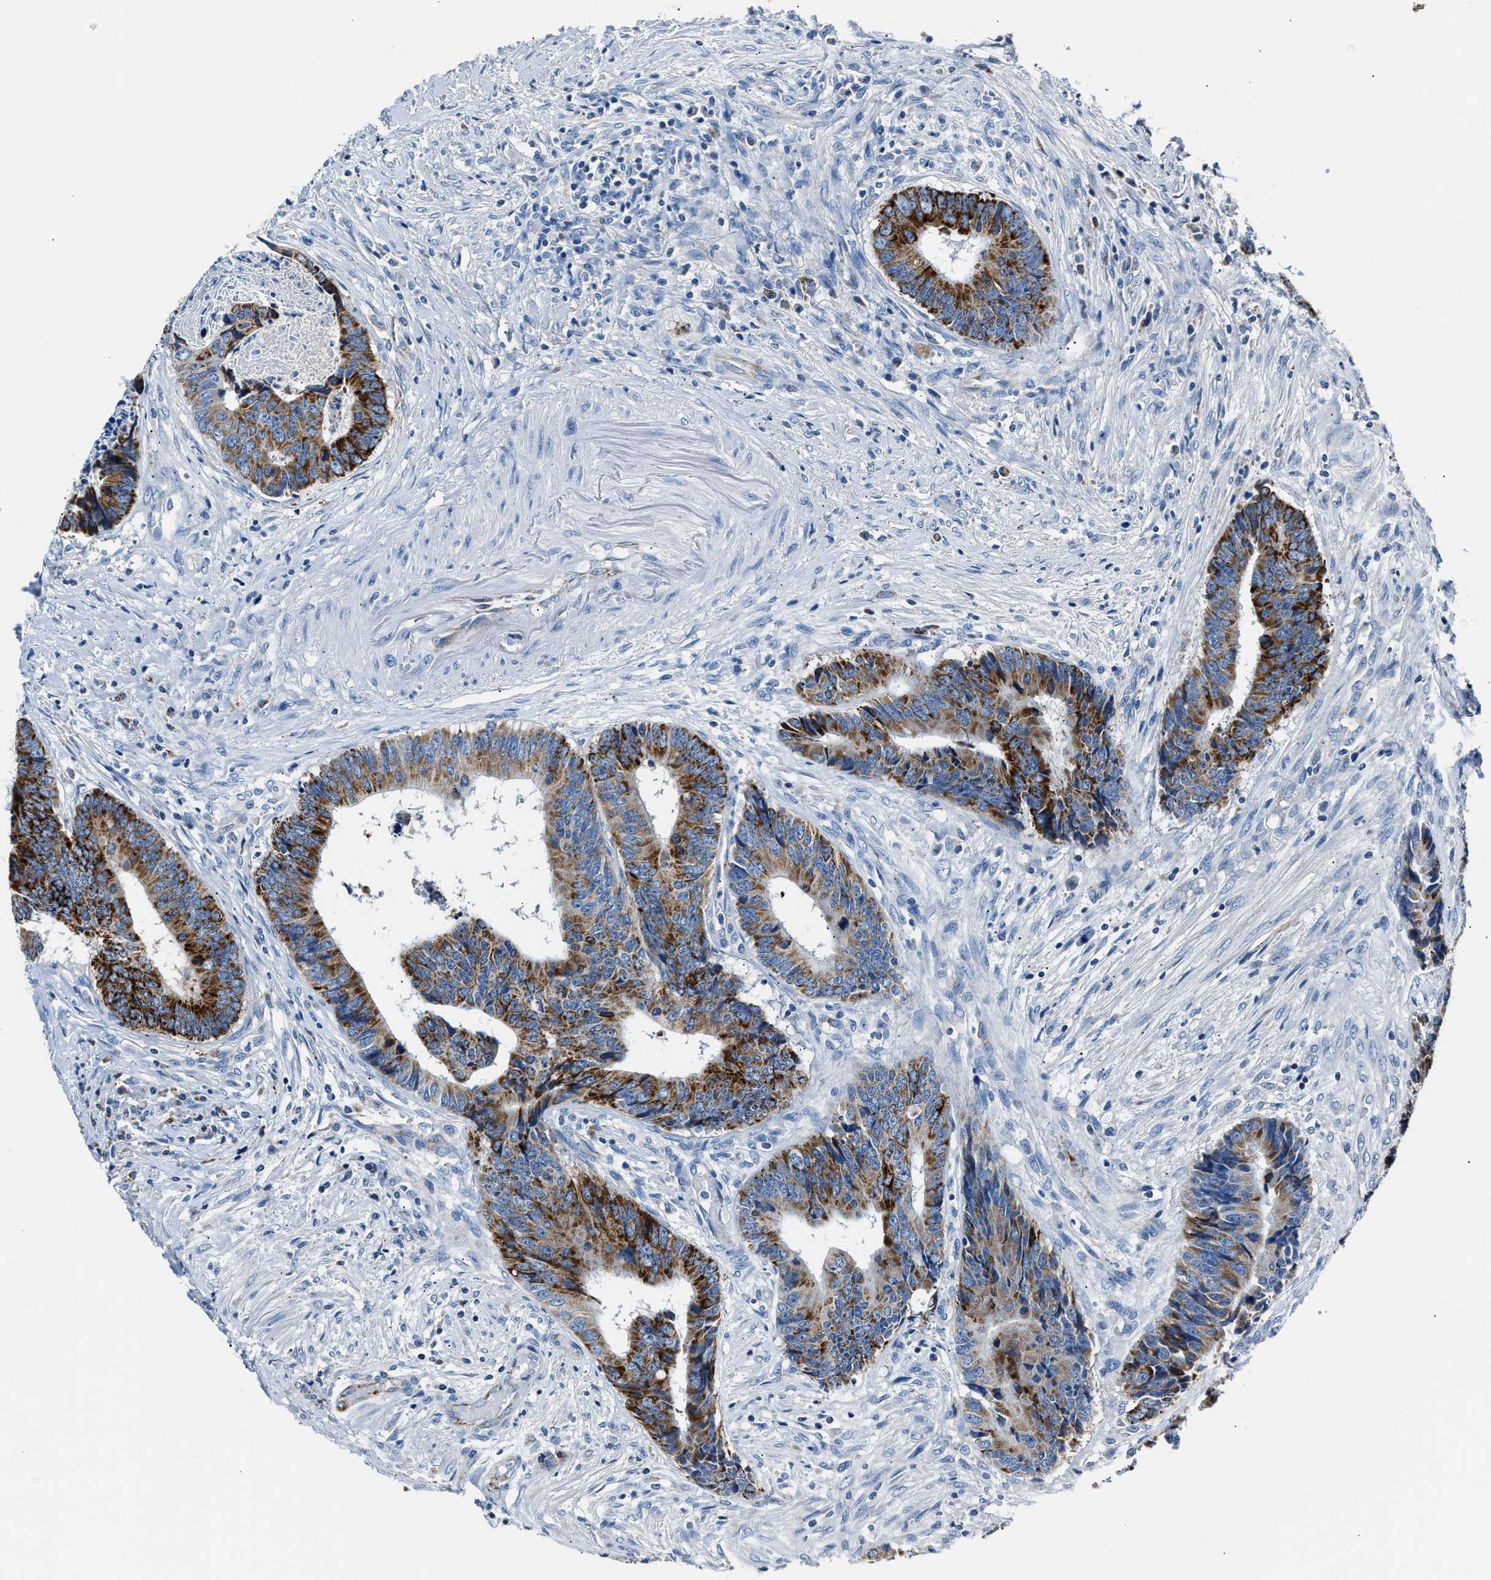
{"staining": {"intensity": "strong", "quantity": ">75%", "location": "cytoplasmic/membranous"}, "tissue": "colorectal cancer", "cell_type": "Tumor cells", "image_type": "cancer", "snomed": [{"axis": "morphology", "description": "Adenocarcinoma, NOS"}, {"axis": "topography", "description": "Rectum"}], "caption": "Immunohistochemical staining of human adenocarcinoma (colorectal) demonstrates strong cytoplasmic/membranous protein expression in approximately >75% of tumor cells.", "gene": "AMACR", "patient": {"sex": "male", "age": 84}}